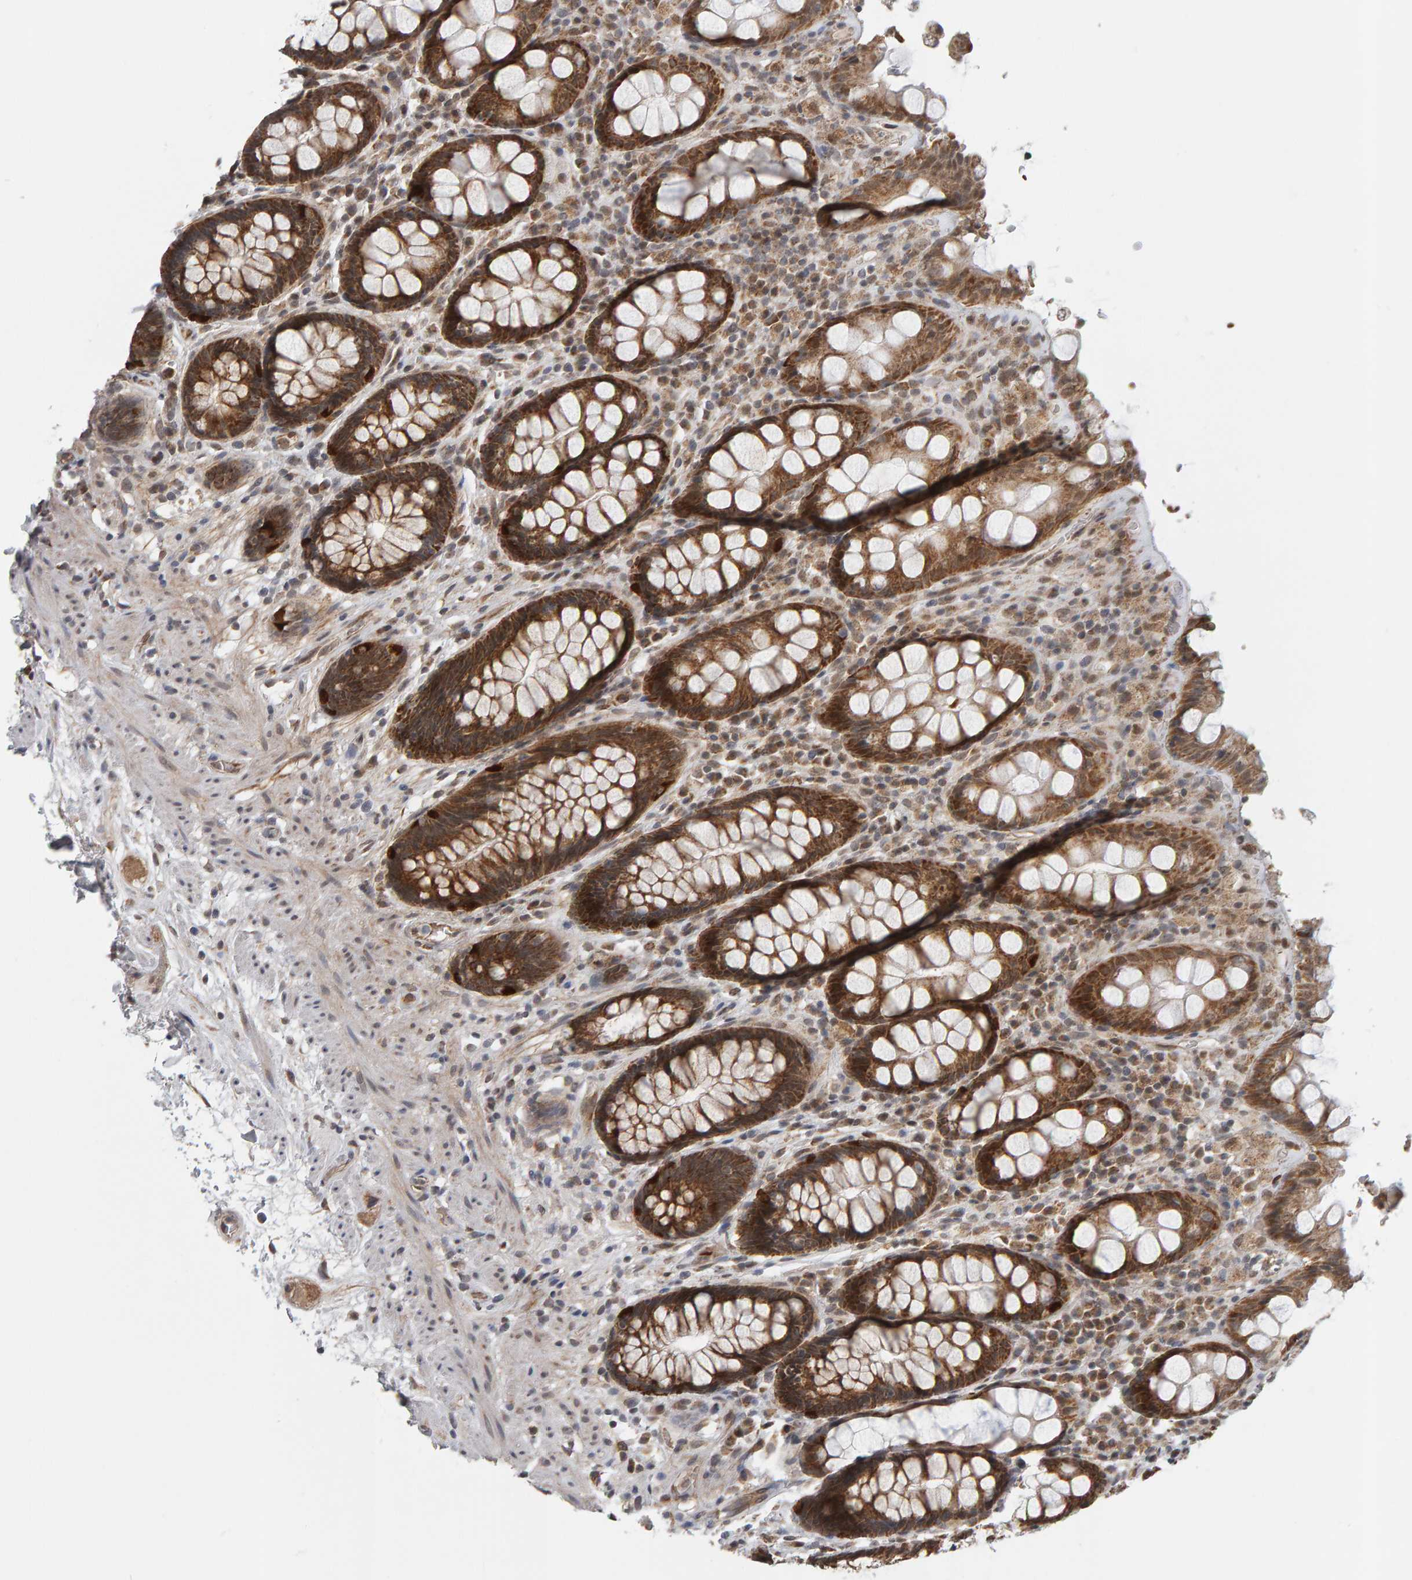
{"staining": {"intensity": "strong", "quantity": ">75%", "location": "cytoplasmic/membranous"}, "tissue": "rectum", "cell_type": "Glandular cells", "image_type": "normal", "snomed": [{"axis": "morphology", "description": "Normal tissue, NOS"}, {"axis": "topography", "description": "Rectum"}], "caption": "This micrograph demonstrates immunohistochemistry staining of normal human rectum, with high strong cytoplasmic/membranous positivity in approximately >75% of glandular cells.", "gene": "DAP3", "patient": {"sex": "male", "age": 64}}